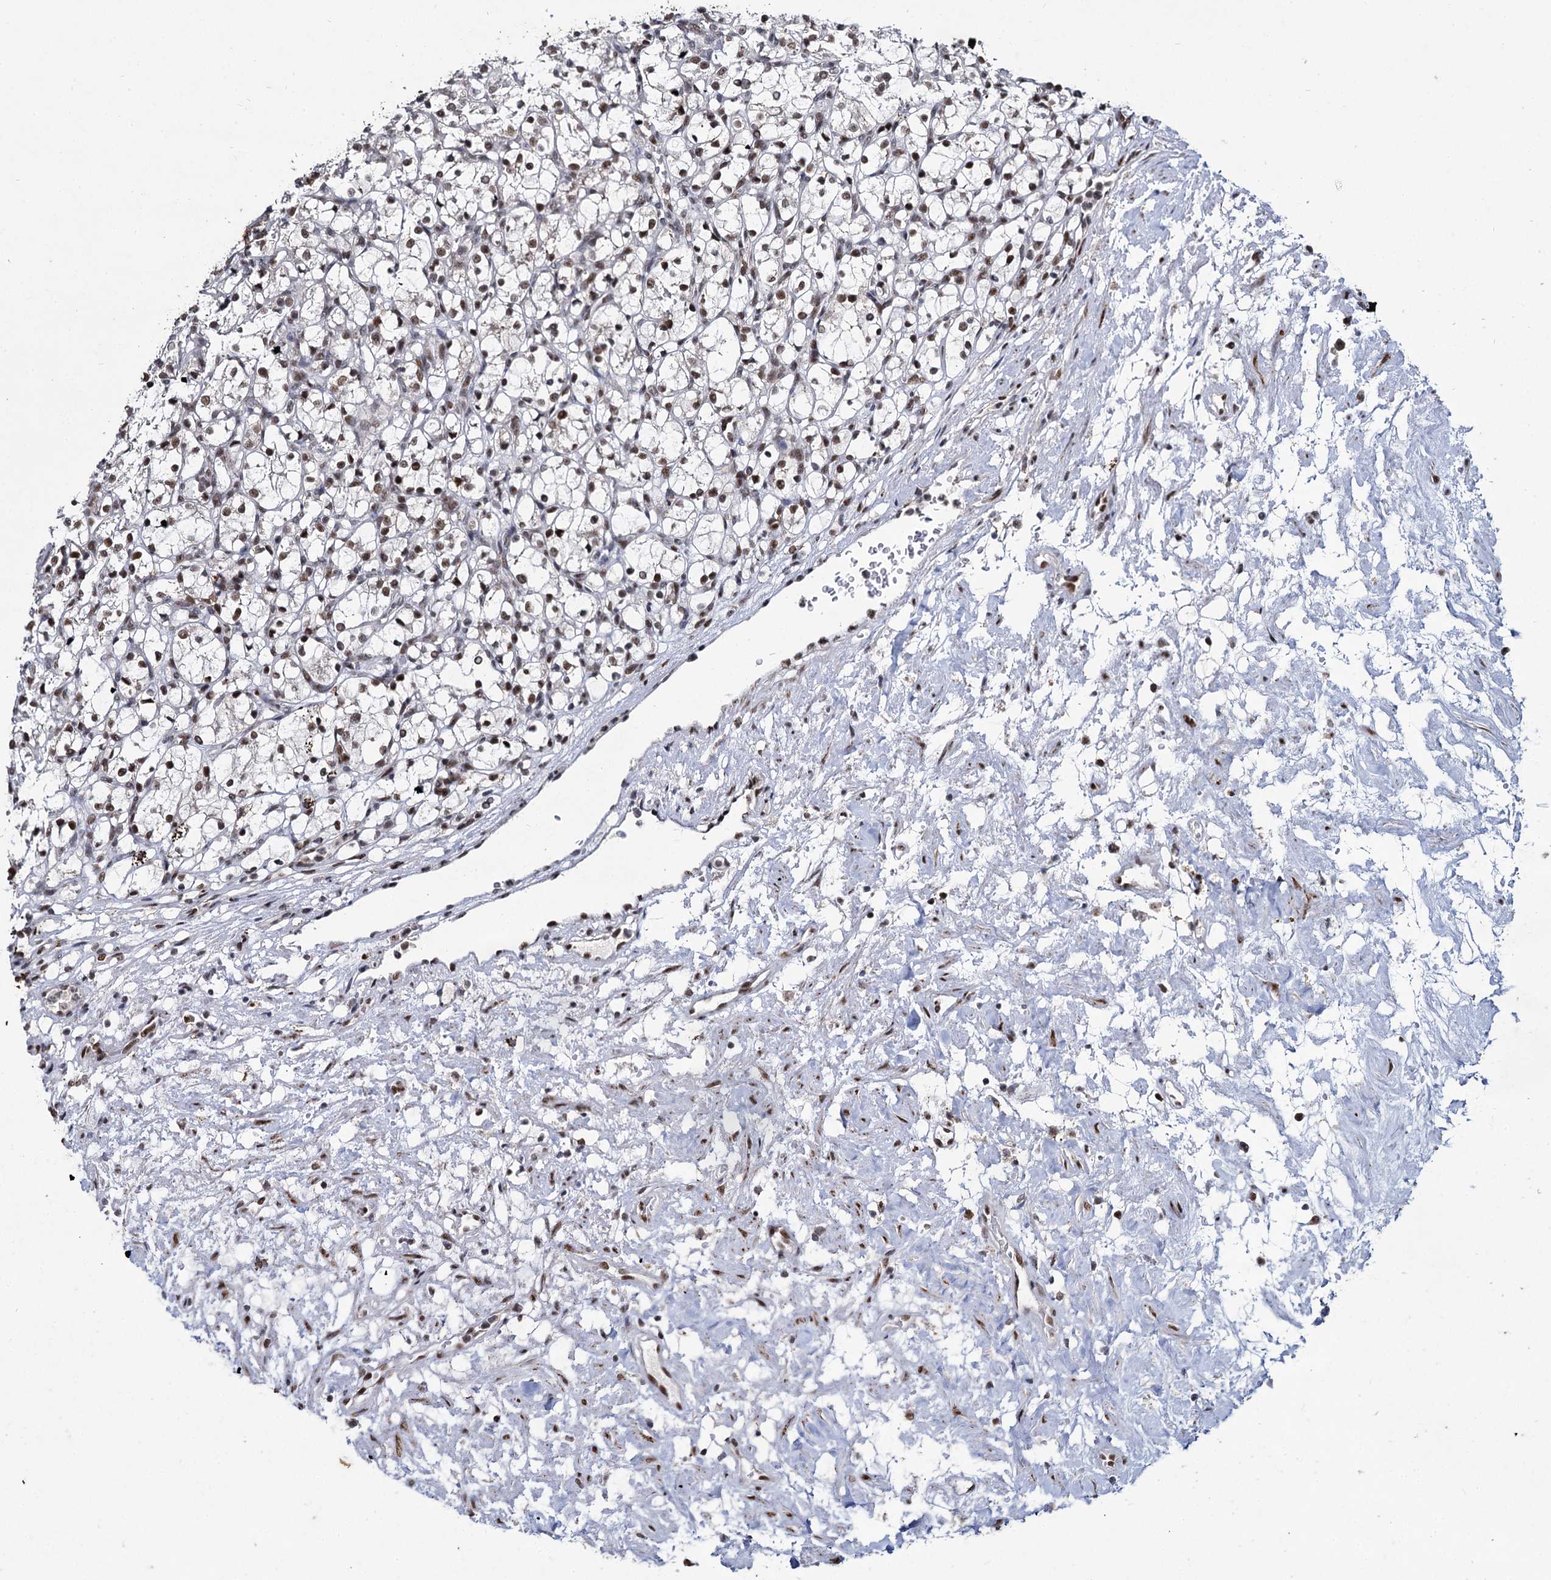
{"staining": {"intensity": "moderate", "quantity": "25%-75%", "location": "nuclear"}, "tissue": "renal cancer", "cell_type": "Tumor cells", "image_type": "cancer", "snomed": [{"axis": "morphology", "description": "Adenocarcinoma, NOS"}, {"axis": "topography", "description": "Kidney"}], "caption": "Tumor cells demonstrate medium levels of moderate nuclear expression in approximately 25%-75% of cells in renal cancer.", "gene": "RPUSD4", "patient": {"sex": "female", "age": 69}}